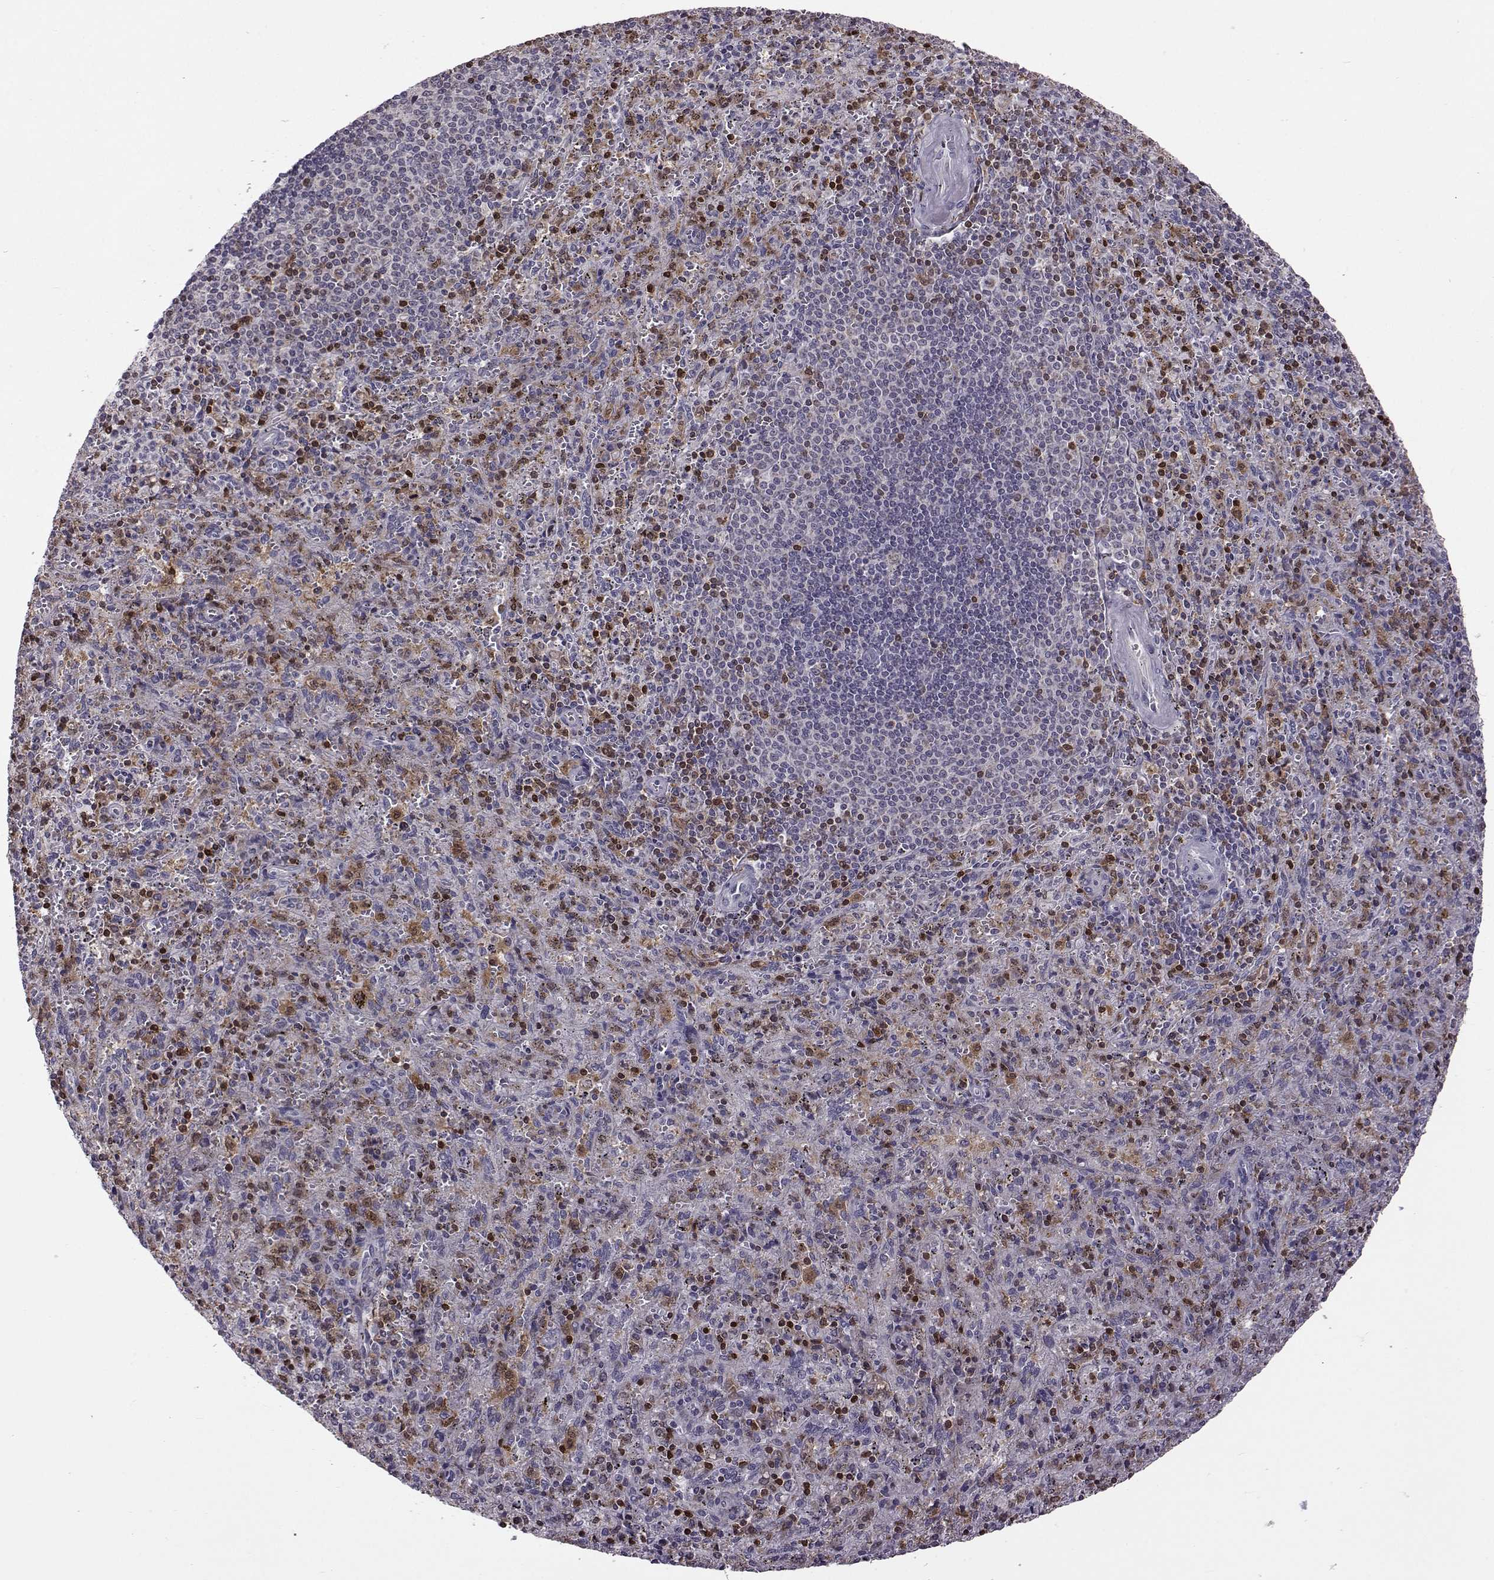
{"staining": {"intensity": "moderate", "quantity": "25%-75%", "location": "cytoplasmic/membranous"}, "tissue": "spleen", "cell_type": "Cells in red pulp", "image_type": "normal", "snomed": [{"axis": "morphology", "description": "Normal tissue, NOS"}, {"axis": "topography", "description": "Spleen"}], "caption": "Approximately 25%-75% of cells in red pulp in unremarkable human spleen reveal moderate cytoplasmic/membranous protein positivity as visualized by brown immunohistochemical staining.", "gene": "DOK2", "patient": {"sex": "male", "age": 57}}